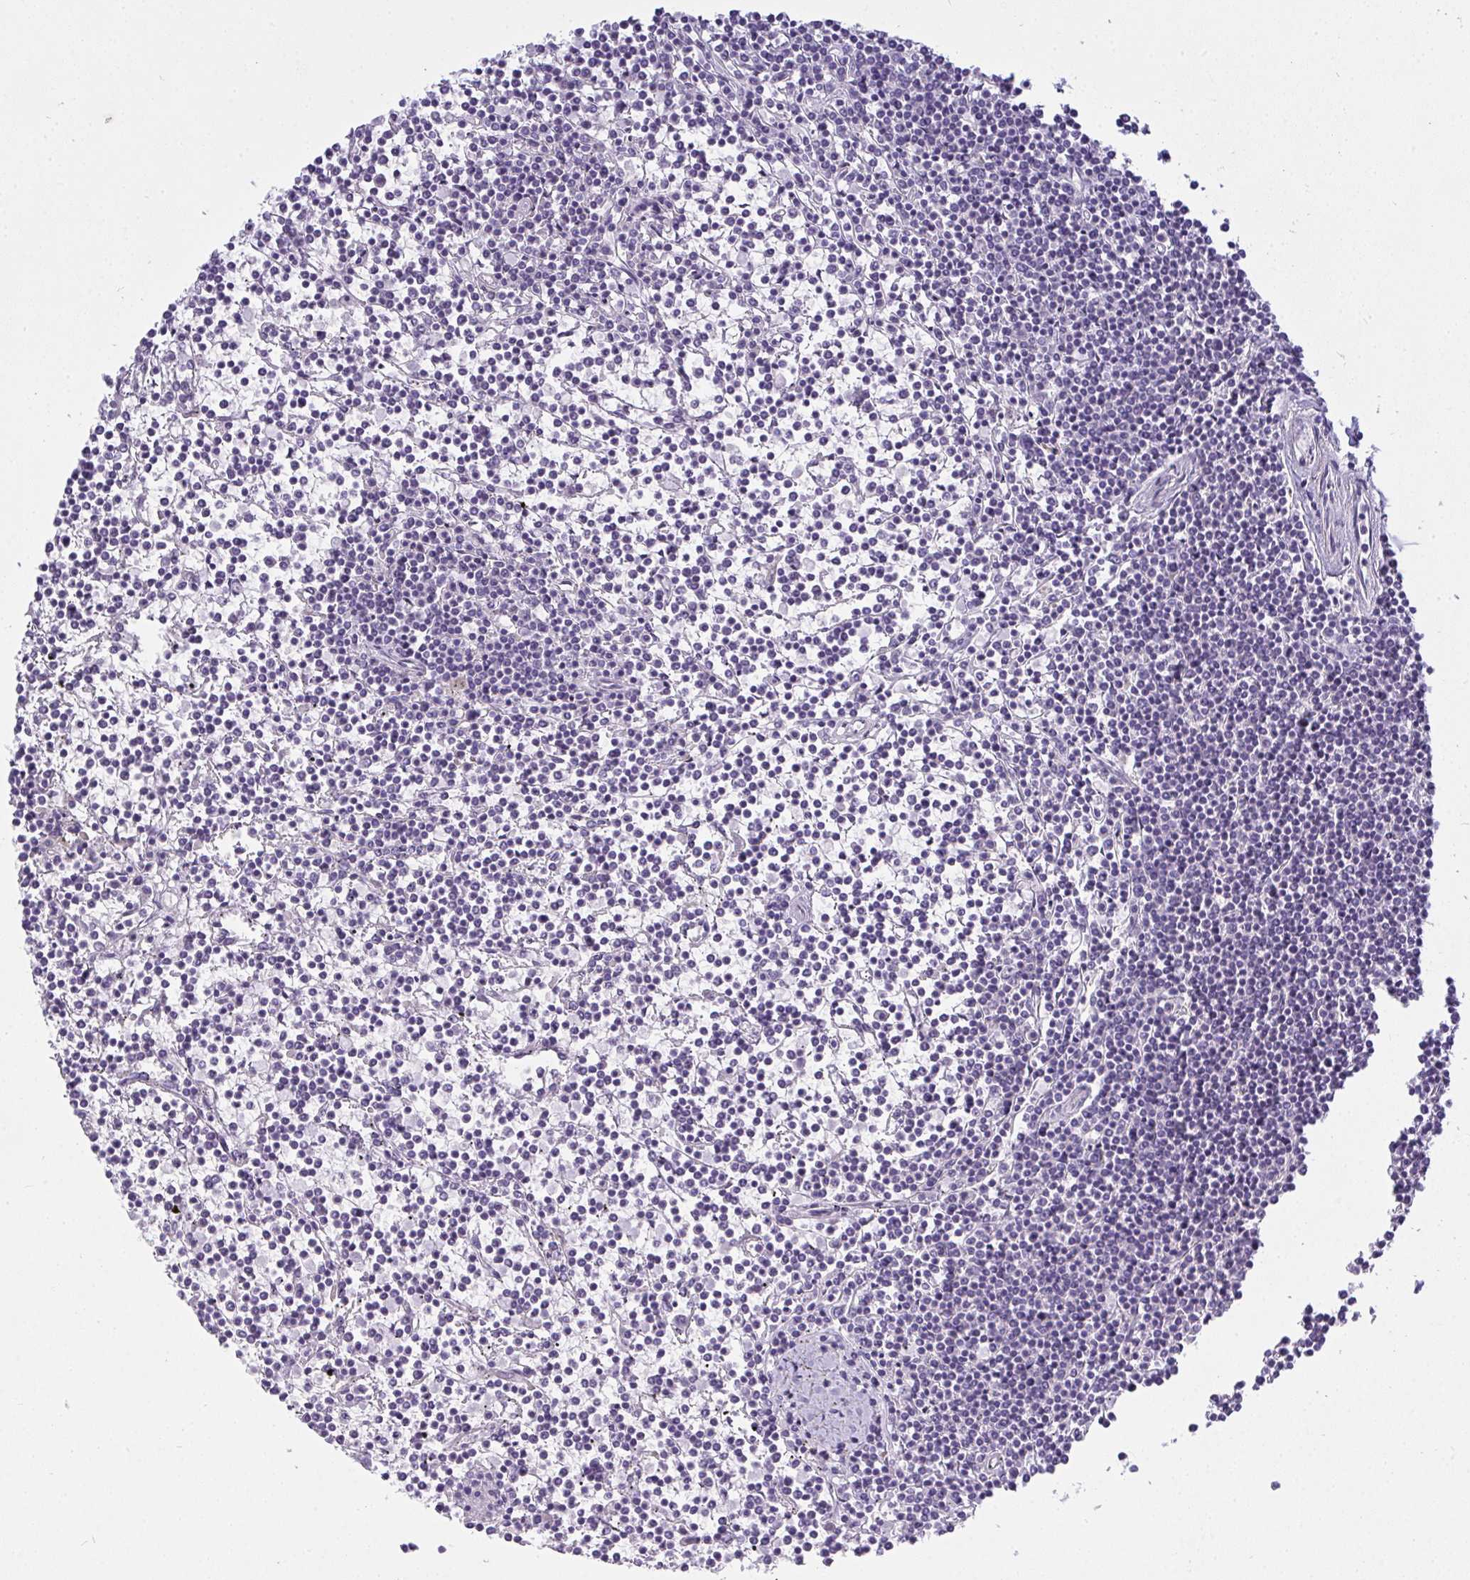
{"staining": {"intensity": "negative", "quantity": "none", "location": "none"}, "tissue": "lymphoma", "cell_type": "Tumor cells", "image_type": "cancer", "snomed": [{"axis": "morphology", "description": "Malignant lymphoma, non-Hodgkin's type, Low grade"}, {"axis": "topography", "description": "Spleen"}], "caption": "The immunohistochemistry image has no significant expression in tumor cells of lymphoma tissue.", "gene": "GSDMB", "patient": {"sex": "female", "age": 19}}